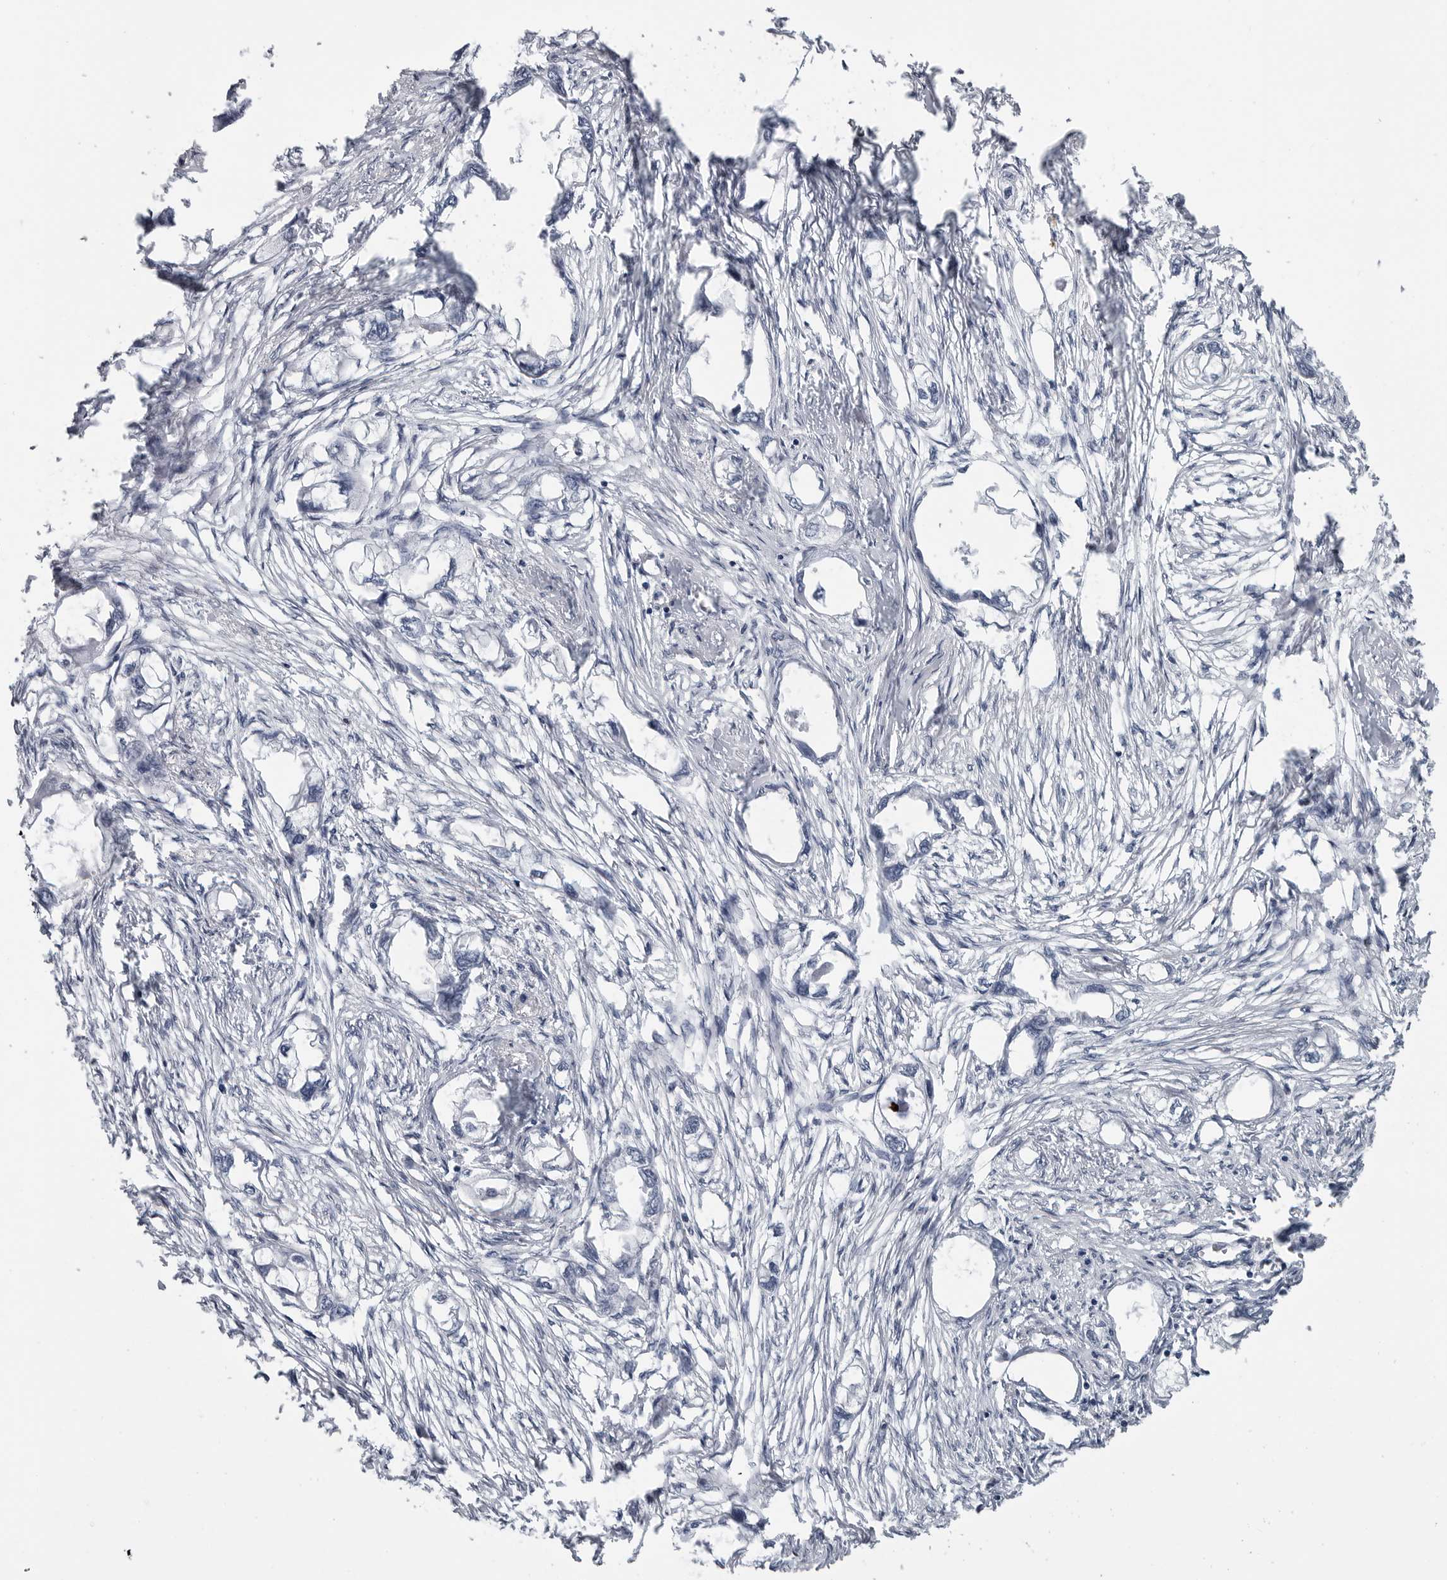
{"staining": {"intensity": "negative", "quantity": "none", "location": "none"}, "tissue": "endometrial cancer", "cell_type": "Tumor cells", "image_type": "cancer", "snomed": [{"axis": "morphology", "description": "Adenocarcinoma, NOS"}, {"axis": "morphology", "description": "Adenocarcinoma, metastatic, NOS"}, {"axis": "topography", "description": "Adipose tissue"}, {"axis": "topography", "description": "Endometrium"}], "caption": "This is a image of IHC staining of endometrial metastatic adenocarcinoma, which shows no staining in tumor cells.", "gene": "AMPD1", "patient": {"sex": "female", "age": 67}}